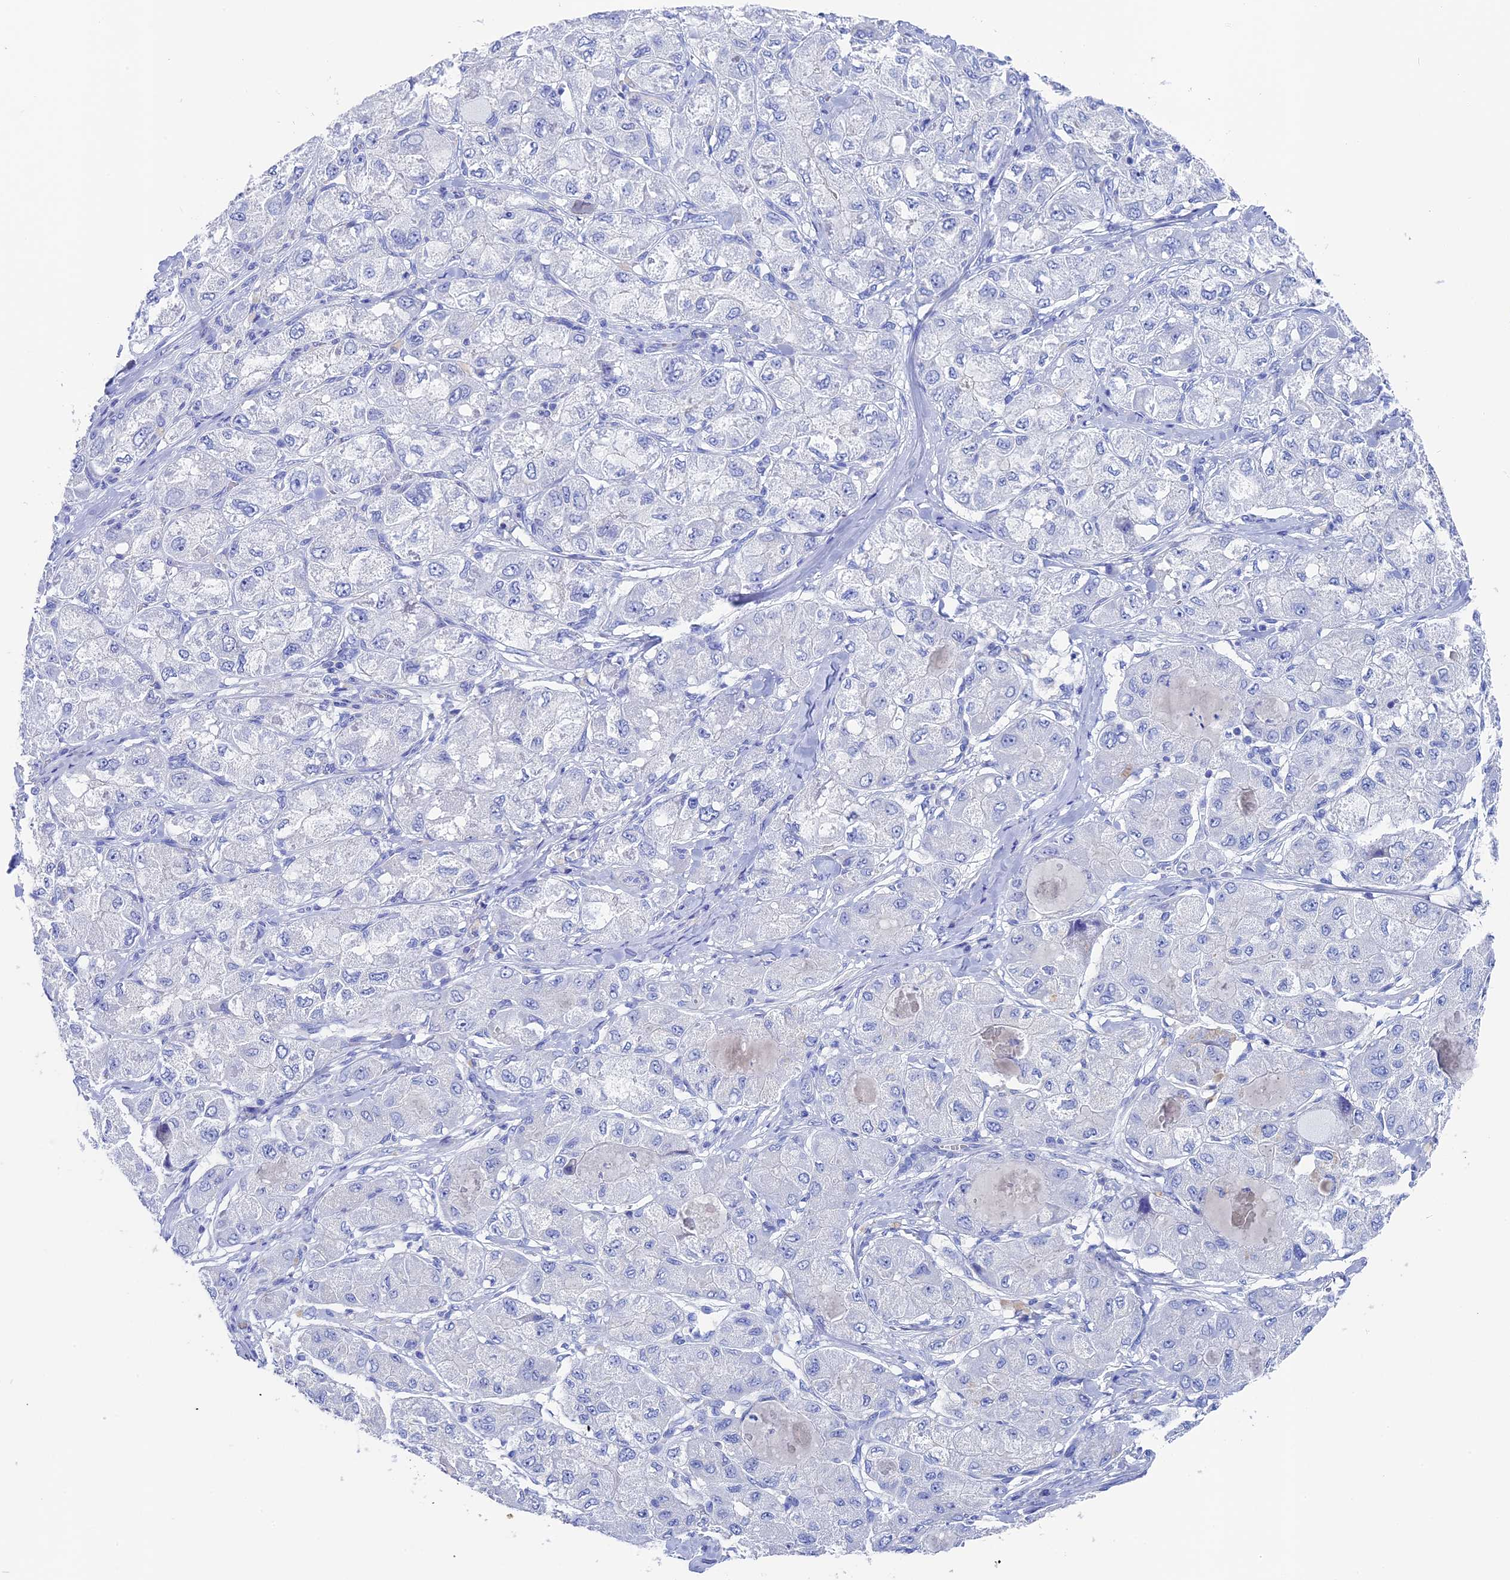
{"staining": {"intensity": "negative", "quantity": "none", "location": "none"}, "tissue": "liver cancer", "cell_type": "Tumor cells", "image_type": "cancer", "snomed": [{"axis": "morphology", "description": "Carcinoma, Hepatocellular, NOS"}, {"axis": "topography", "description": "Liver"}], "caption": "This is a photomicrograph of immunohistochemistry staining of liver cancer, which shows no positivity in tumor cells.", "gene": "UNC119", "patient": {"sex": "male", "age": 80}}